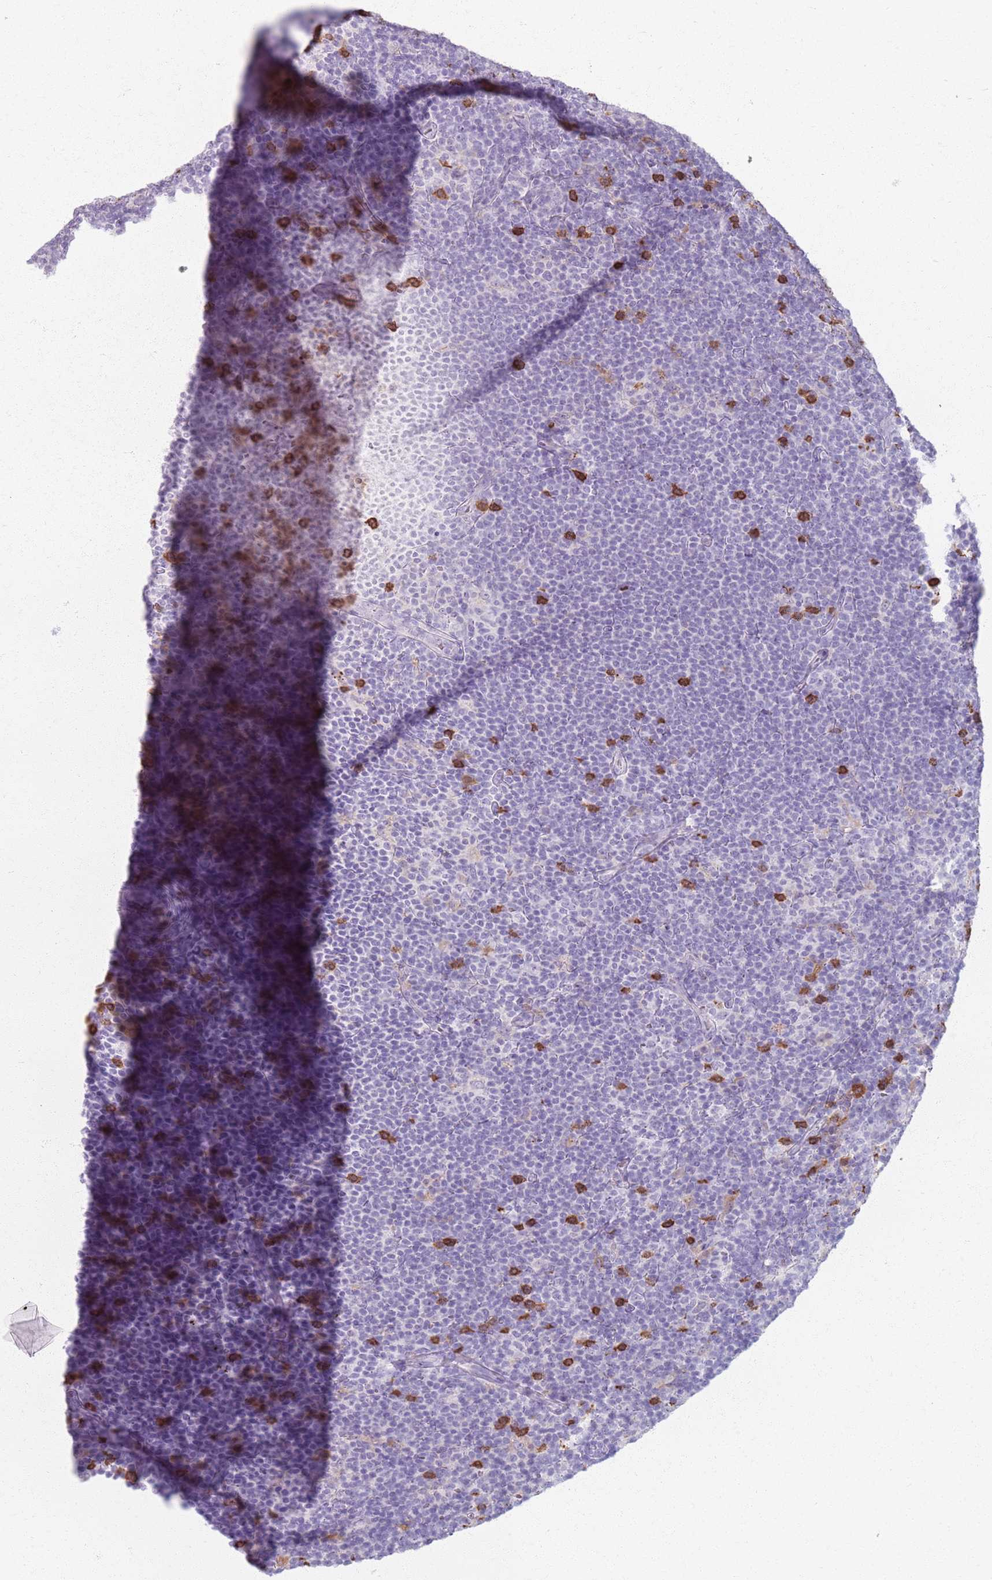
{"staining": {"intensity": "negative", "quantity": "none", "location": "none"}, "tissue": "lymphoma", "cell_type": "Tumor cells", "image_type": "cancer", "snomed": [{"axis": "morphology", "description": "Hodgkin's disease, NOS"}, {"axis": "topography", "description": "Lymph node"}], "caption": "Human lymphoma stained for a protein using immunohistochemistry displays no staining in tumor cells.", "gene": "GDPGP1", "patient": {"sex": "female", "age": 57}}